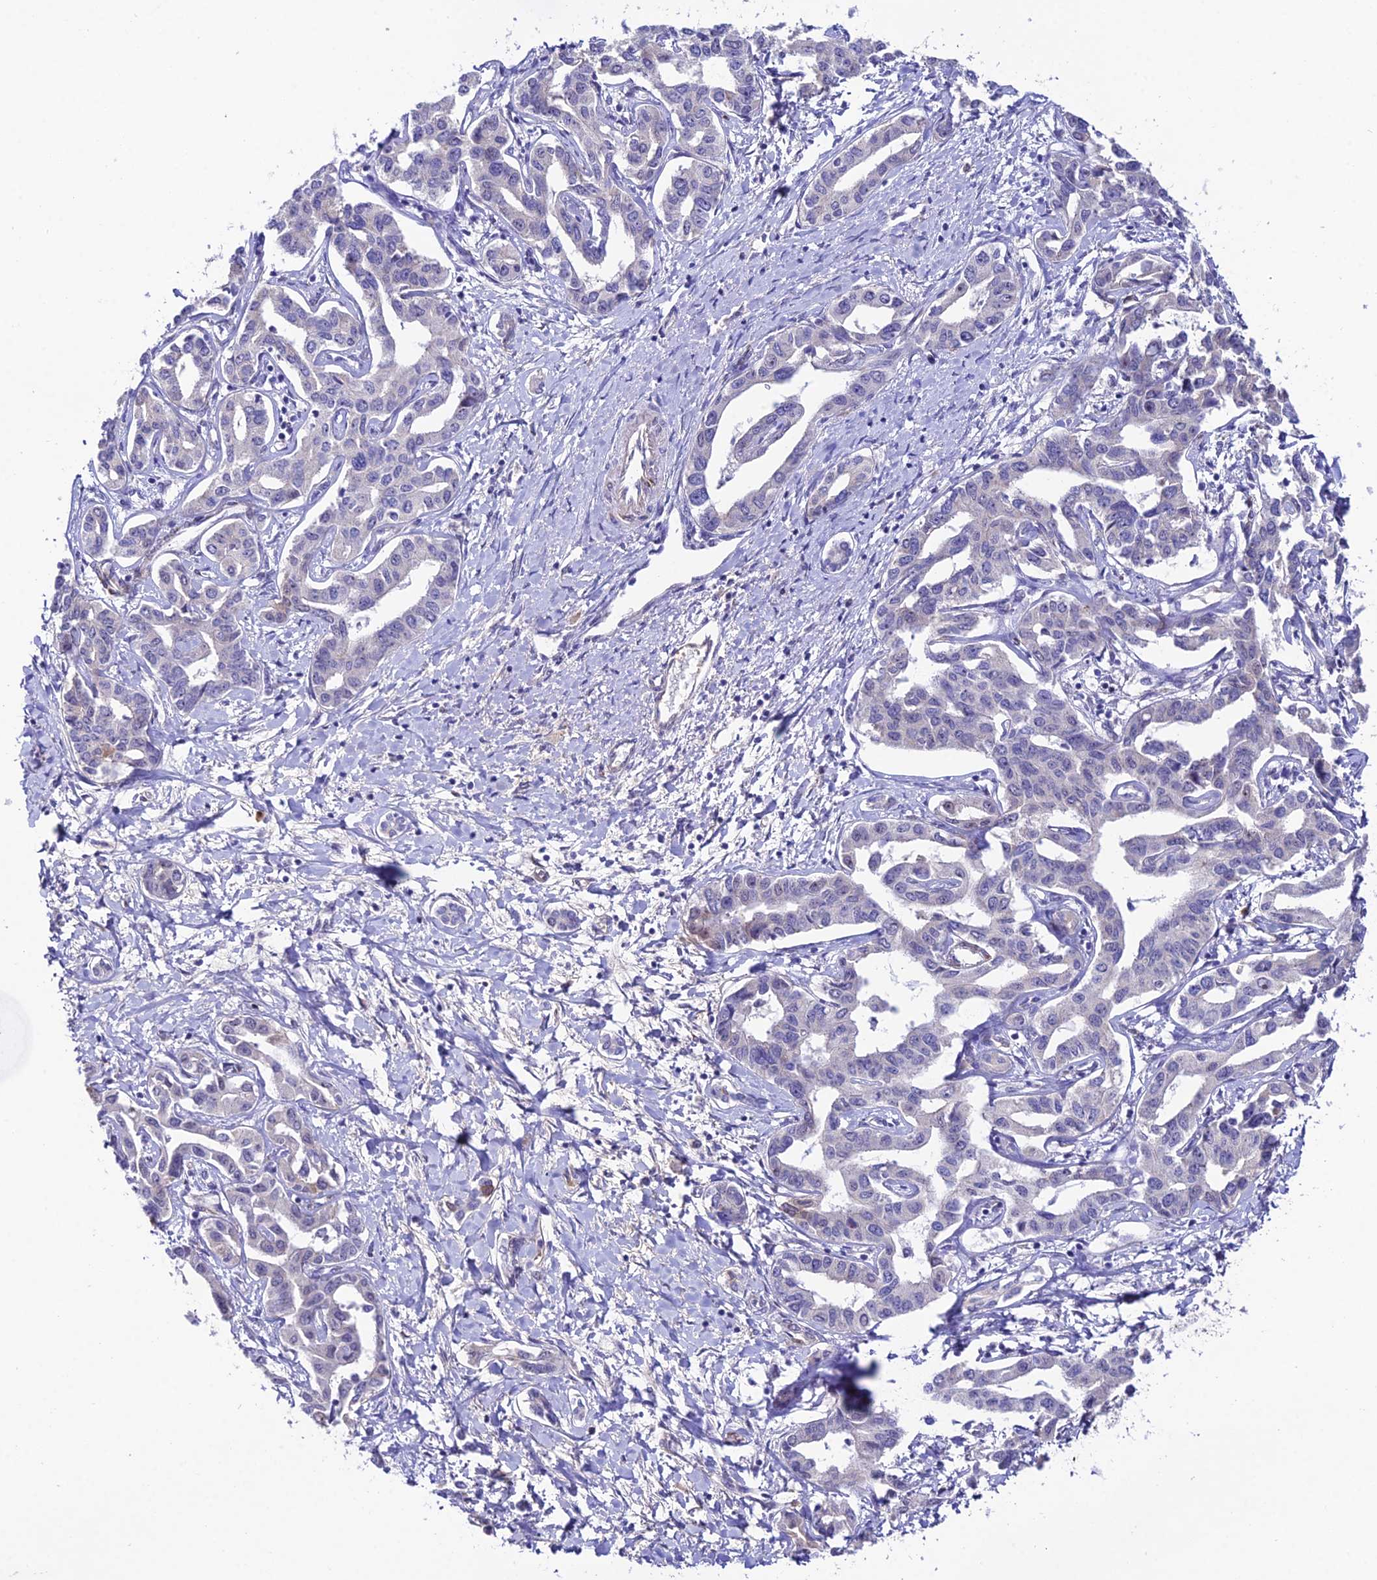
{"staining": {"intensity": "negative", "quantity": "none", "location": "none"}, "tissue": "liver cancer", "cell_type": "Tumor cells", "image_type": "cancer", "snomed": [{"axis": "morphology", "description": "Cholangiocarcinoma"}, {"axis": "topography", "description": "Liver"}], "caption": "Protein analysis of liver cholangiocarcinoma shows no significant positivity in tumor cells.", "gene": "SYT15", "patient": {"sex": "male", "age": 59}}